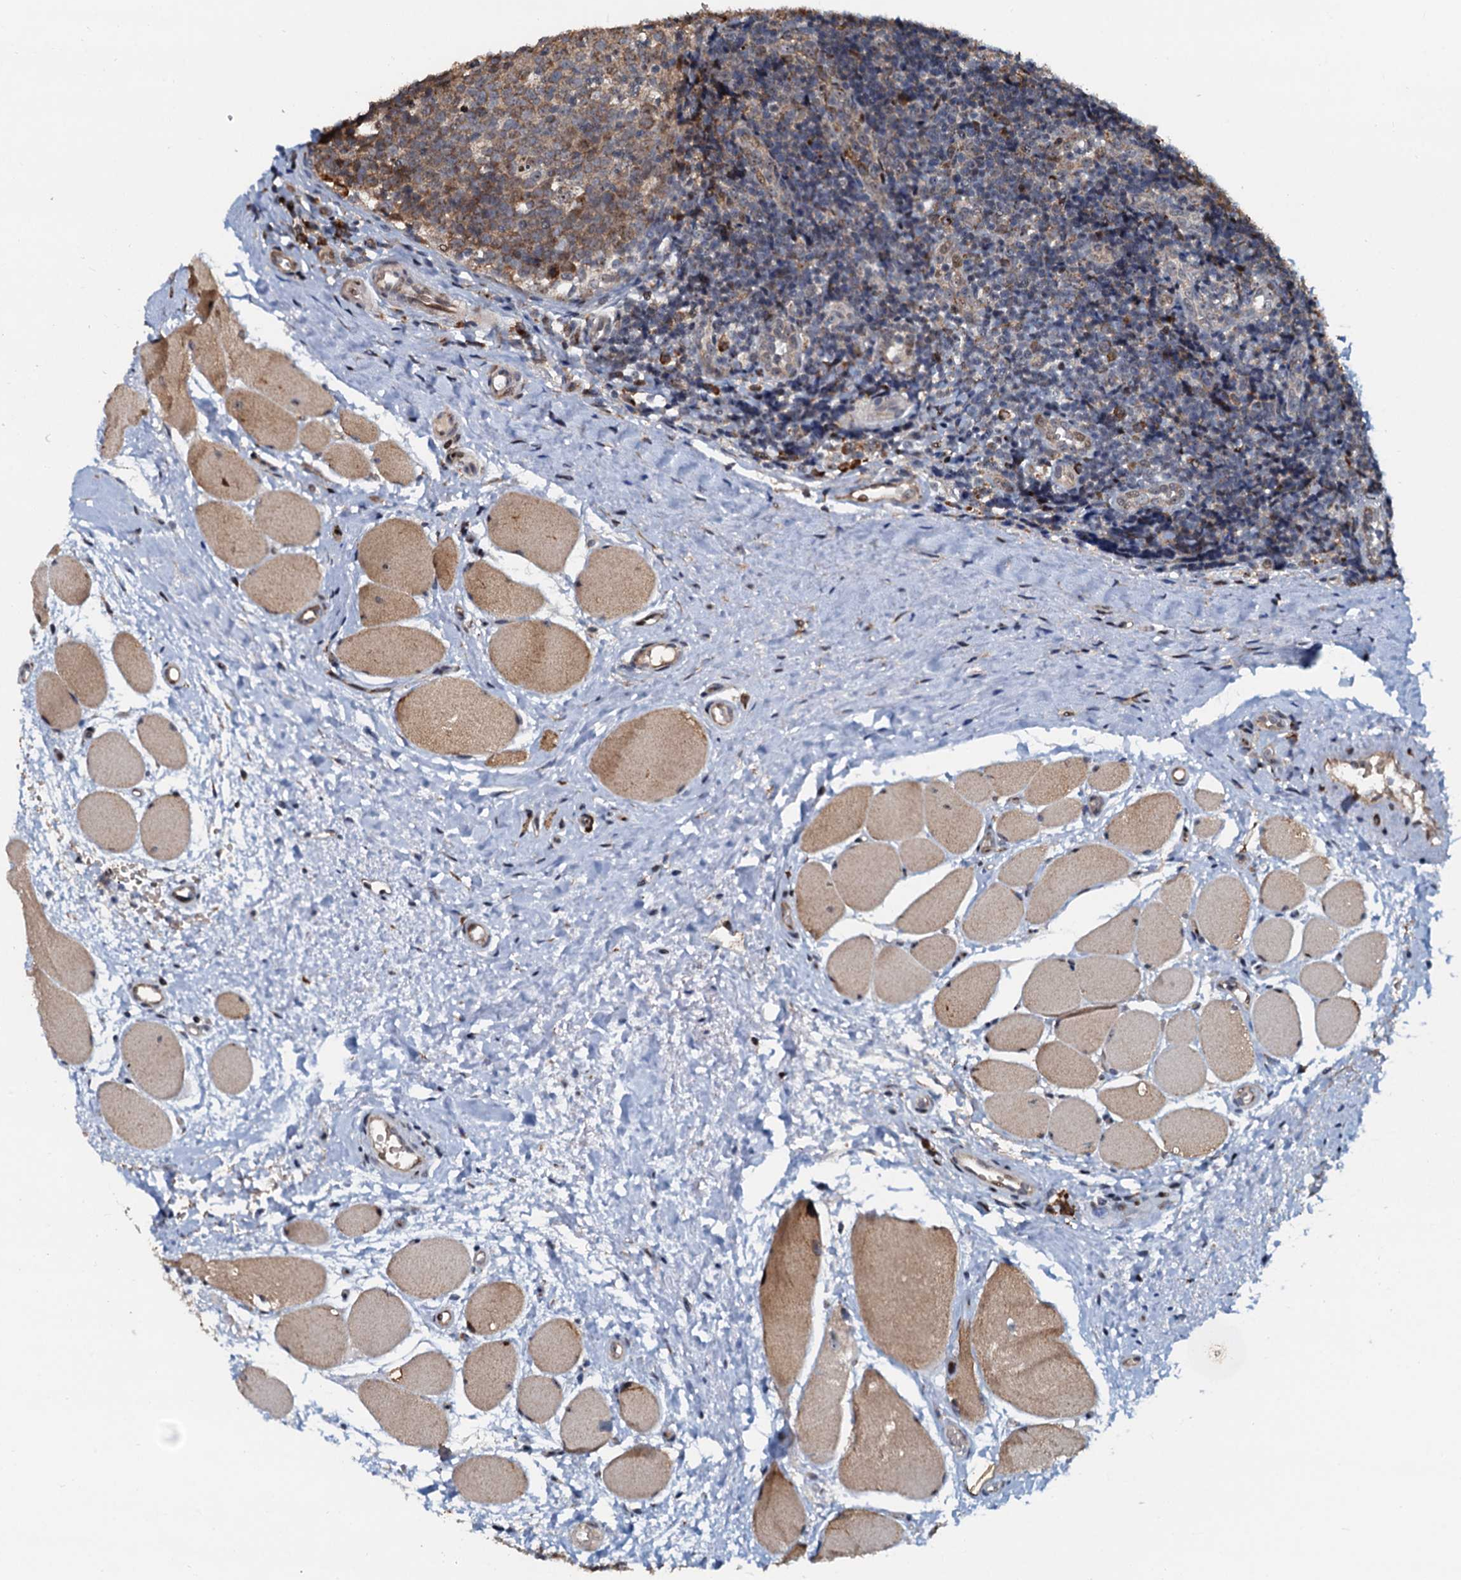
{"staining": {"intensity": "strong", "quantity": "<25%", "location": "cytoplasmic/membranous"}, "tissue": "tonsil", "cell_type": "Germinal center cells", "image_type": "normal", "snomed": [{"axis": "morphology", "description": "Normal tissue, NOS"}, {"axis": "topography", "description": "Tonsil"}], "caption": "Strong cytoplasmic/membranous positivity for a protein is present in about <25% of germinal center cells of benign tonsil using immunohistochemistry.", "gene": "DNAJC21", "patient": {"sex": "female", "age": 19}}